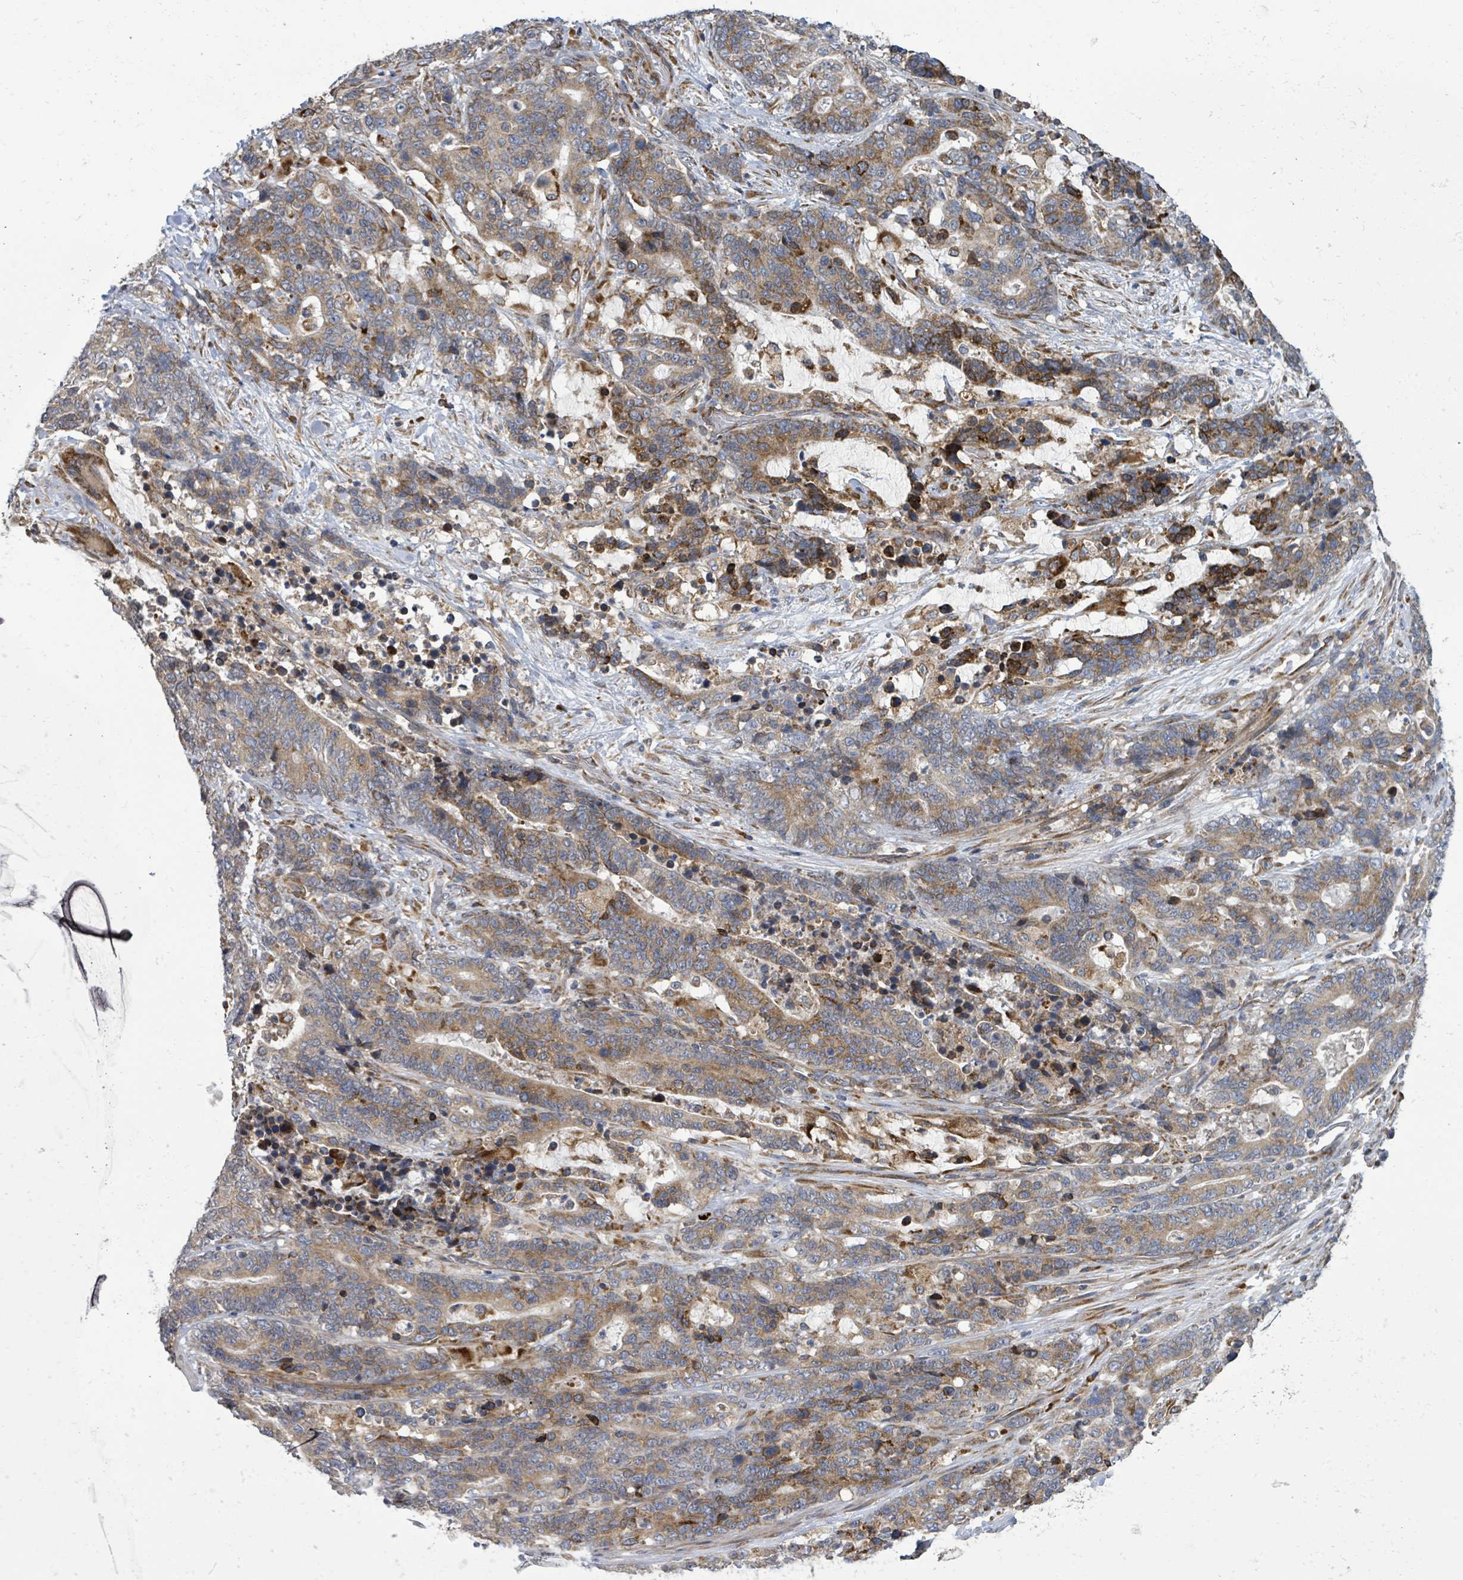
{"staining": {"intensity": "moderate", "quantity": ">75%", "location": "cytoplasmic/membranous"}, "tissue": "stomach cancer", "cell_type": "Tumor cells", "image_type": "cancer", "snomed": [{"axis": "morphology", "description": "Normal tissue, NOS"}, {"axis": "morphology", "description": "Adenocarcinoma, NOS"}, {"axis": "topography", "description": "Stomach"}], "caption": "Human stomach adenocarcinoma stained for a protein (brown) demonstrates moderate cytoplasmic/membranous positive positivity in approximately >75% of tumor cells.", "gene": "NOMO1", "patient": {"sex": "female", "age": 64}}